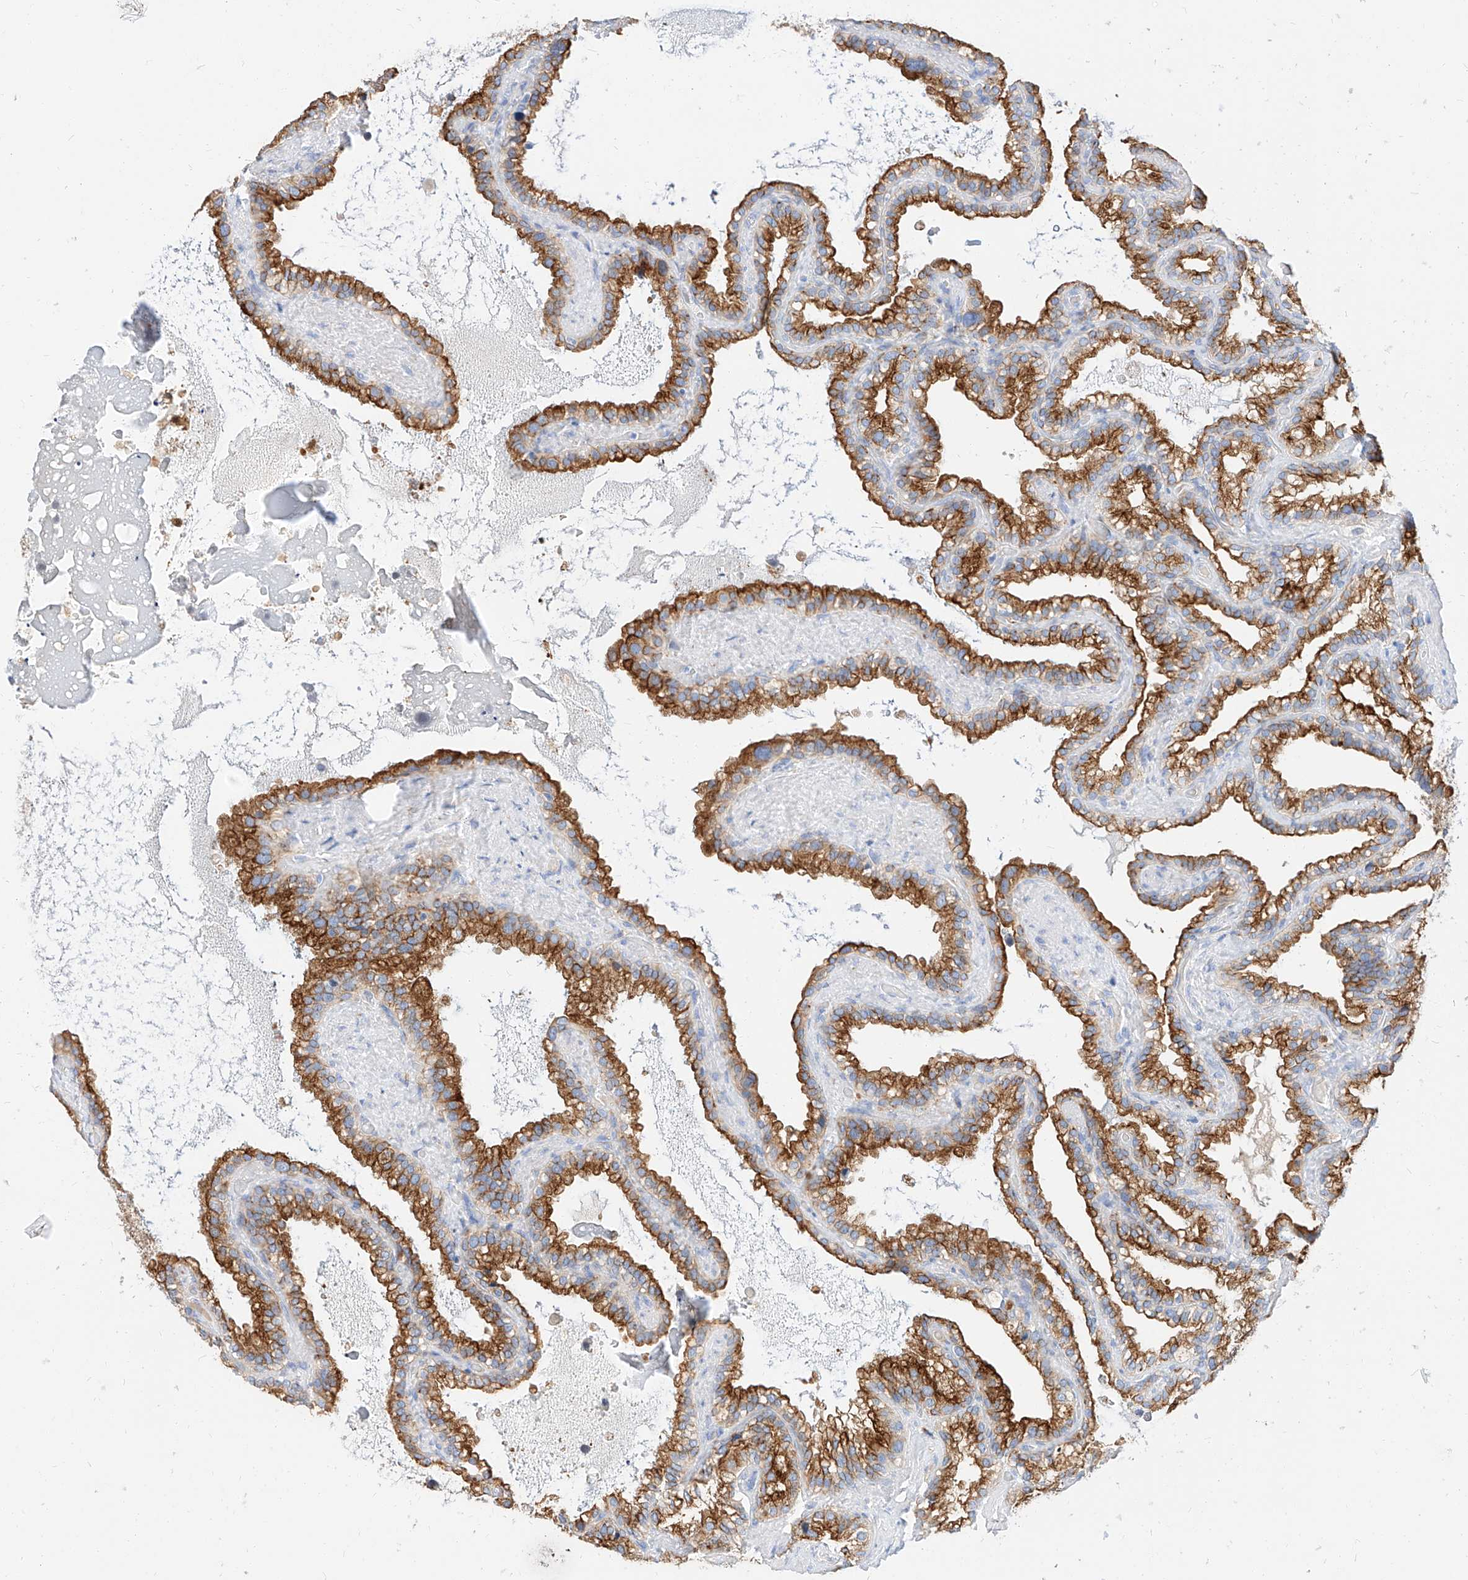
{"staining": {"intensity": "strong", "quantity": ">75%", "location": "cytoplasmic/membranous"}, "tissue": "seminal vesicle", "cell_type": "Glandular cells", "image_type": "normal", "snomed": [{"axis": "morphology", "description": "Normal tissue, NOS"}, {"axis": "topography", "description": "Prostate"}, {"axis": "topography", "description": "Seminal veicle"}], "caption": "Immunohistochemistry (DAB (3,3'-diaminobenzidine)) staining of benign human seminal vesicle exhibits strong cytoplasmic/membranous protein positivity in approximately >75% of glandular cells.", "gene": "MAP7", "patient": {"sex": "male", "age": 68}}